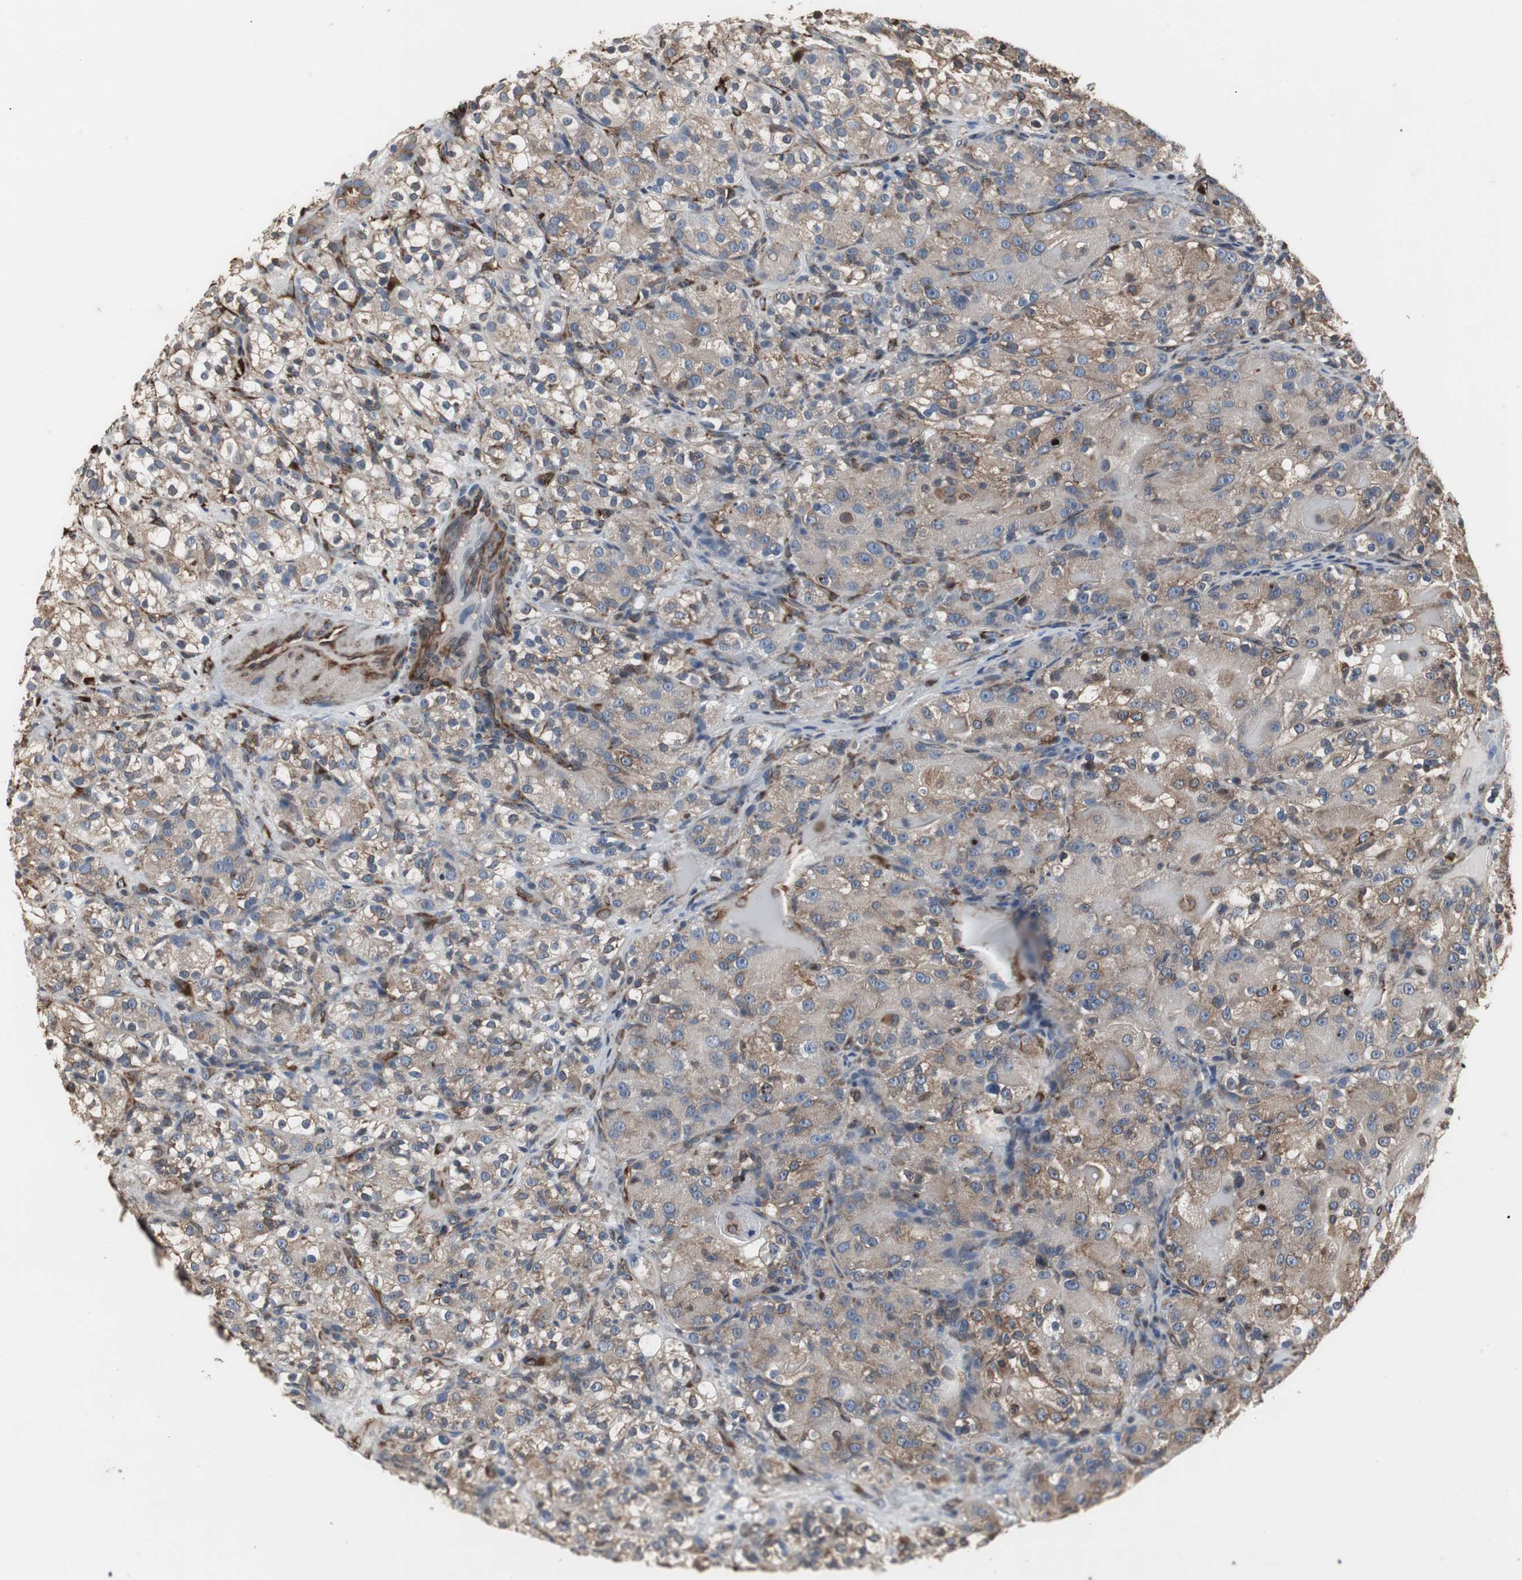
{"staining": {"intensity": "moderate", "quantity": ">75%", "location": "cytoplasmic/membranous"}, "tissue": "renal cancer", "cell_type": "Tumor cells", "image_type": "cancer", "snomed": [{"axis": "morphology", "description": "Normal tissue, NOS"}, {"axis": "morphology", "description": "Adenocarcinoma, NOS"}, {"axis": "topography", "description": "Kidney"}], "caption": "Immunohistochemical staining of human renal cancer demonstrates medium levels of moderate cytoplasmic/membranous expression in approximately >75% of tumor cells.", "gene": "CALU", "patient": {"sex": "male", "age": 61}}